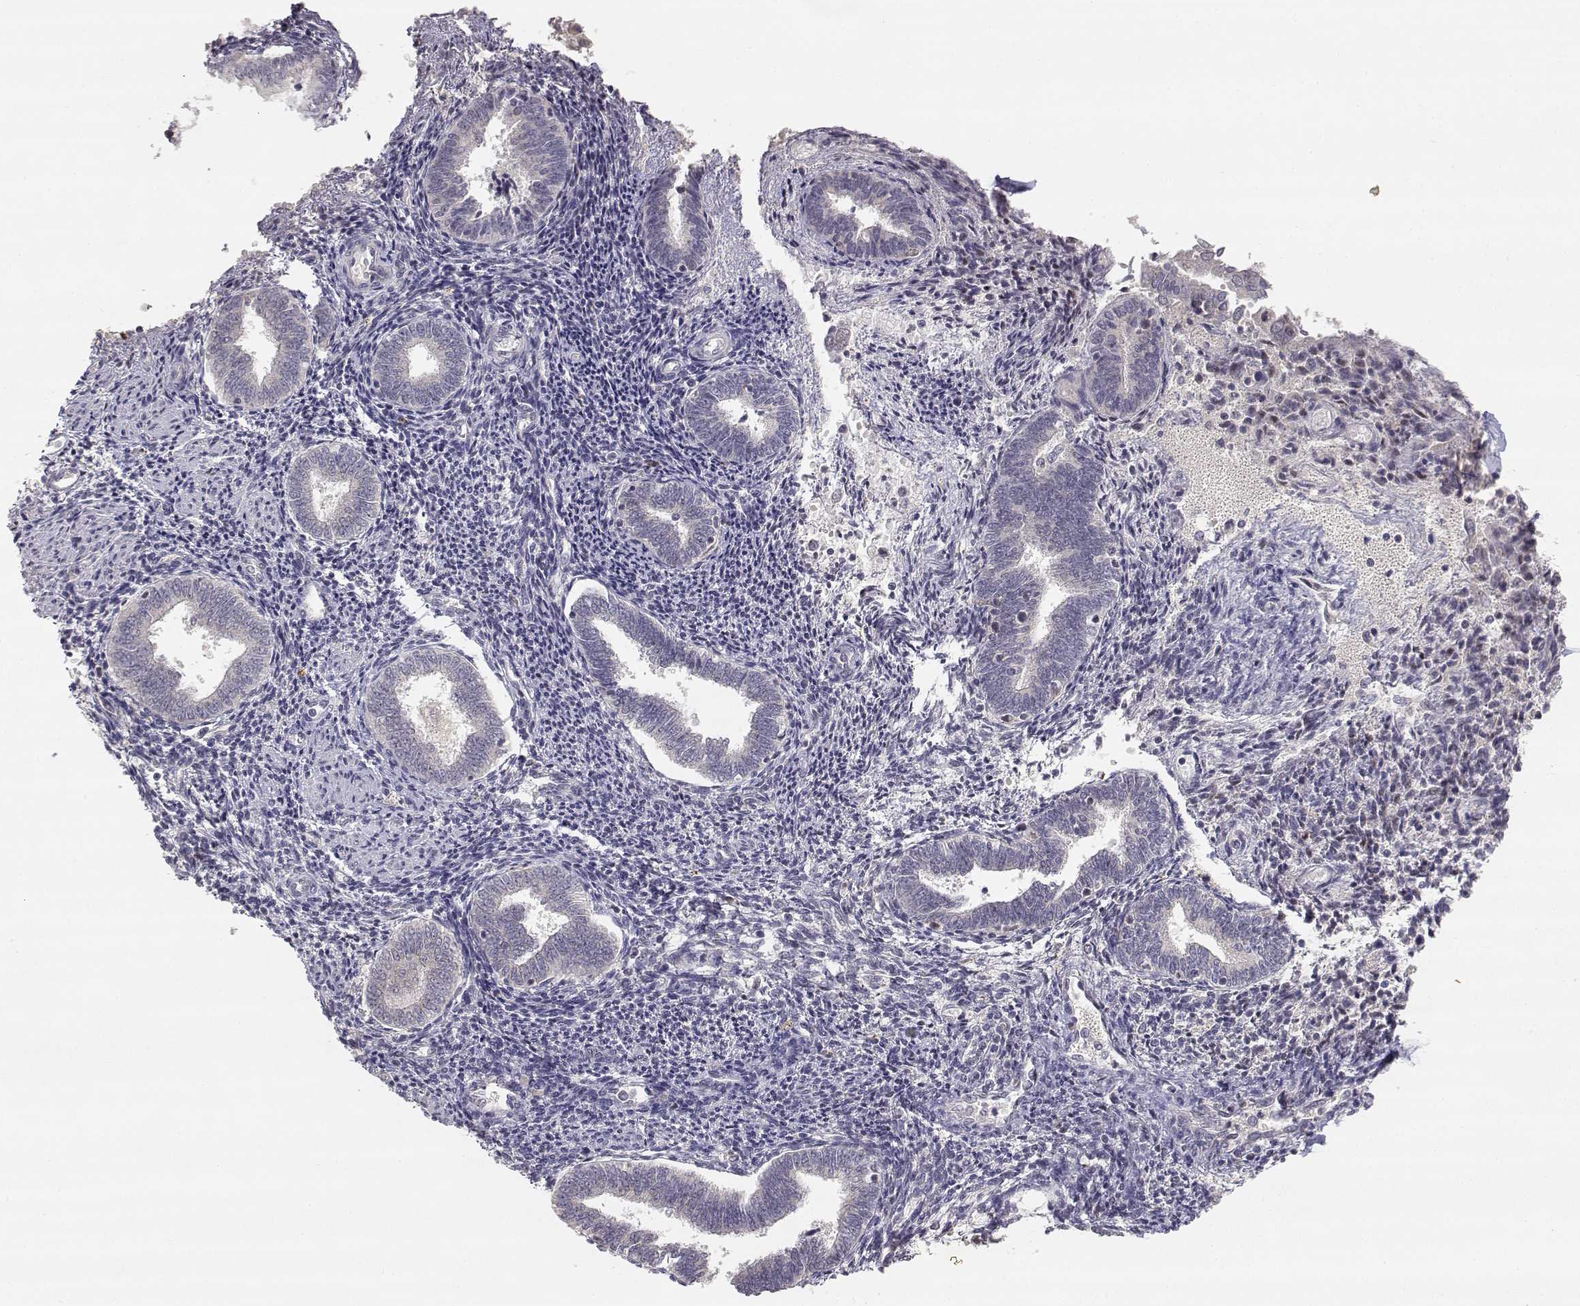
{"staining": {"intensity": "negative", "quantity": "none", "location": "none"}, "tissue": "endometrium", "cell_type": "Cells in endometrial stroma", "image_type": "normal", "snomed": [{"axis": "morphology", "description": "Normal tissue, NOS"}, {"axis": "topography", "description": "Endometrium"}], "caption": "Immunohistochemistry (IHC) of unremarkable endometrium shows no expression in cells in endometrial stroma. (DAB (3,3'-diaminobenzidine) immunohistochemistry with hematoxylin counter stain).", "gene": "RAD51", "patient": {"sex": "female", "age": 42}}